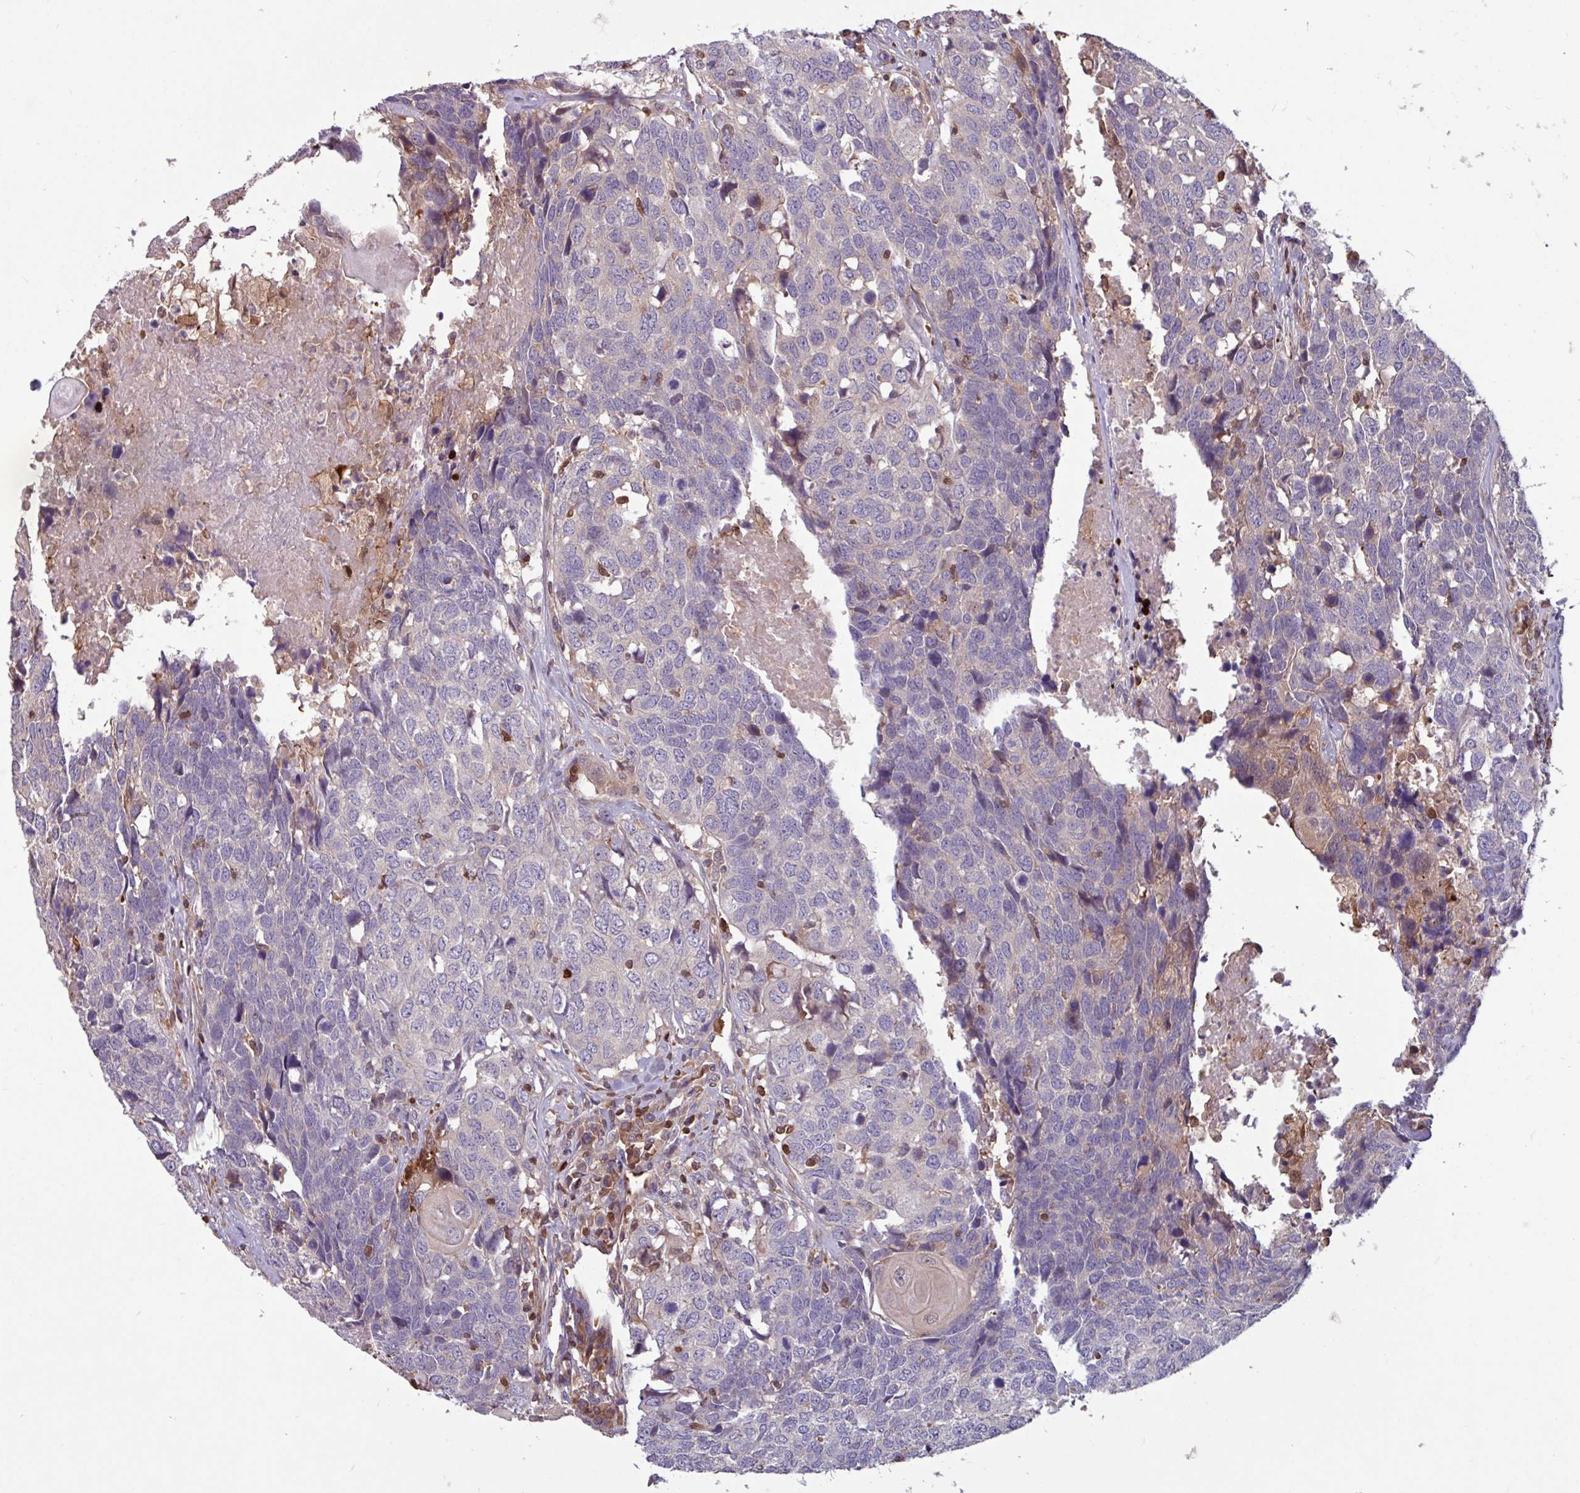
{"staining": {"intensity": "negative", "quantity": "none", "location": "none"}, "tissue": "head and neck cancer", "cell_type": "Tumor cells", "image_type": "cancer", "snomed": [{"axis": "morphology", "description": "Squamous cell carcinoma, NOS"}, {"axis": "topography", "description": "Head-Neck"}], "caption": "Tumor cells are negative for protein expression in human head and neck cancer. (Immunohistochemistry (ihc), brightfield microscopy, high magnification).", "gene": "SEC61G", "patient": {"sex": "male", "age": 66}}